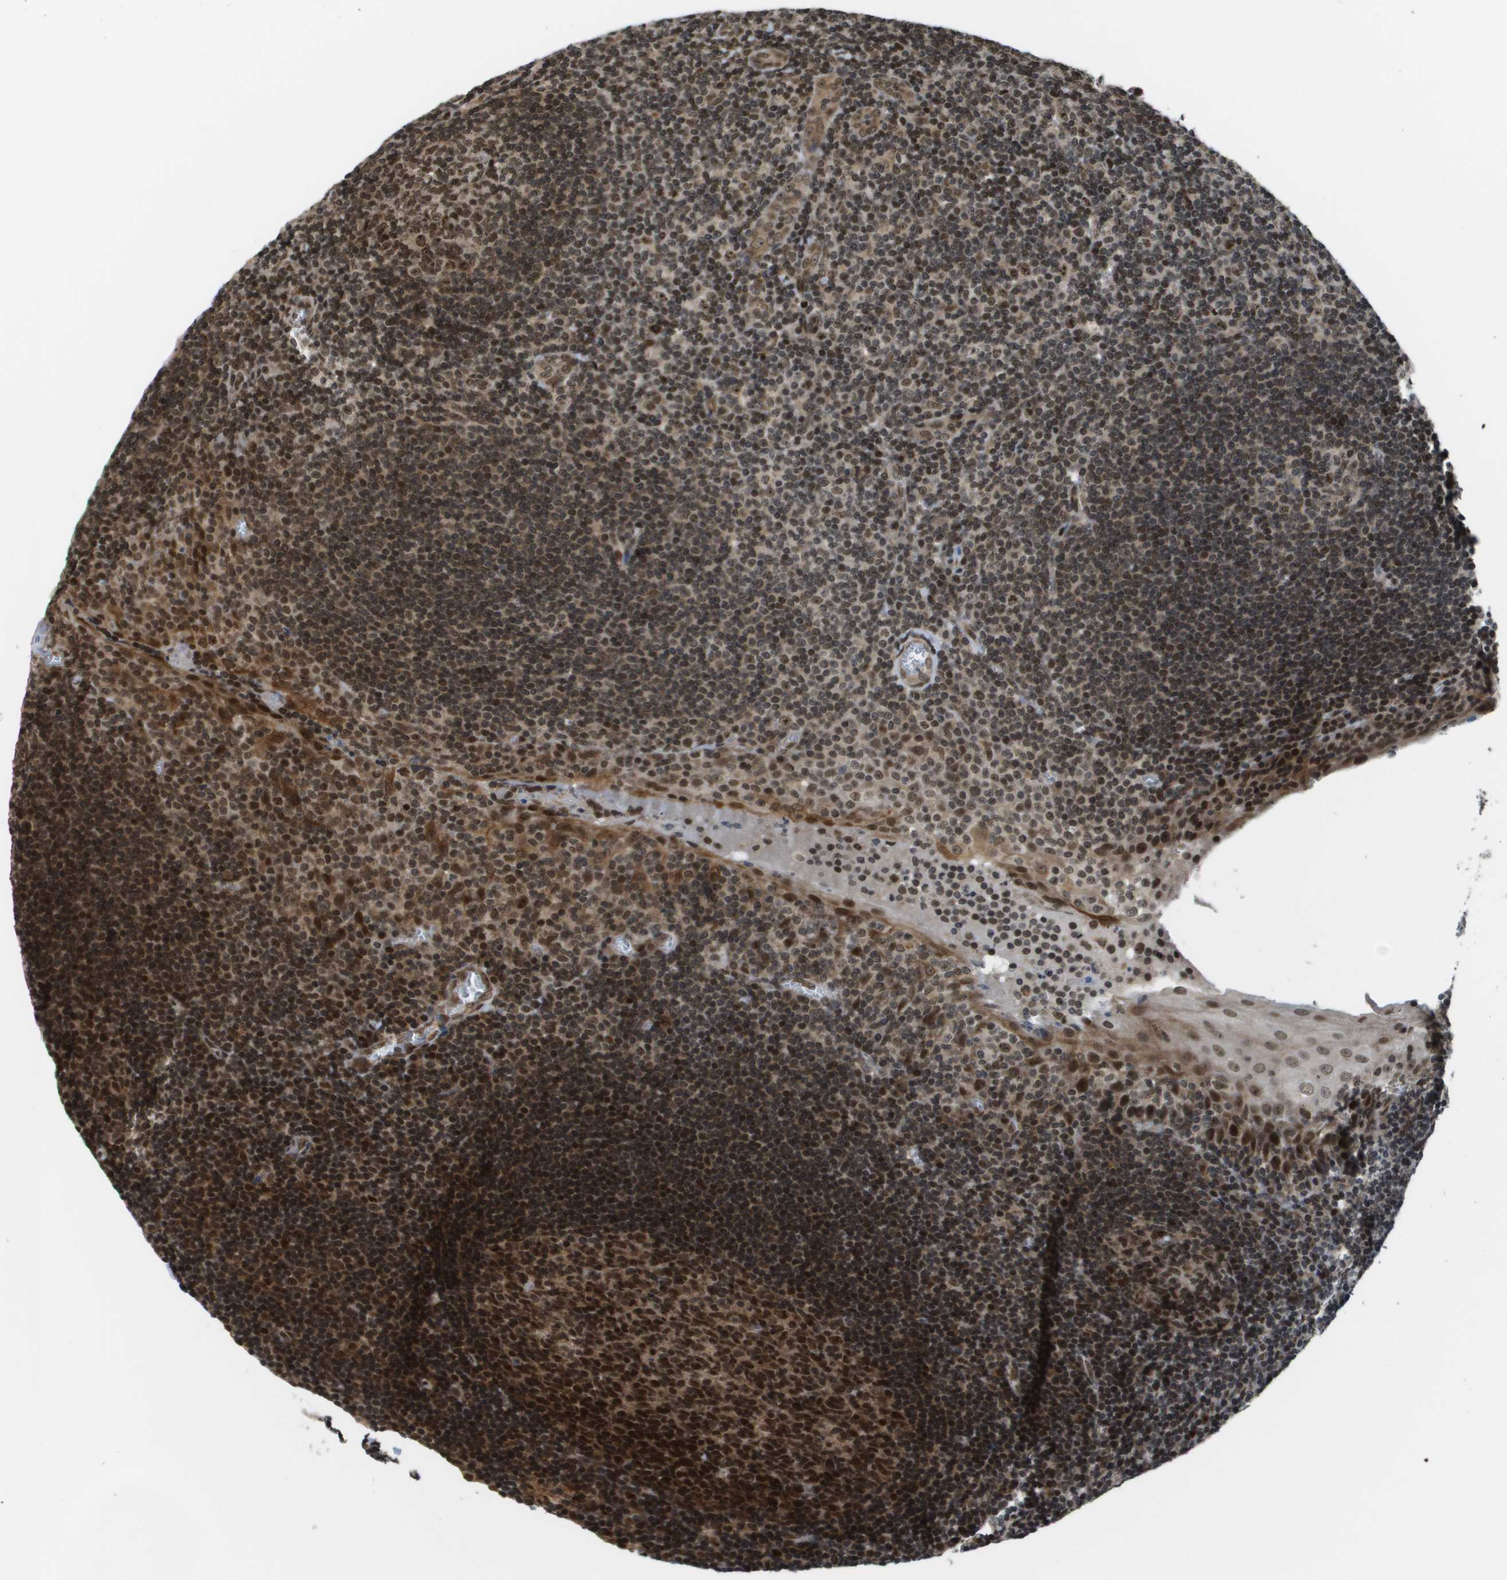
{"staining": {"intensity": "strong", "quantity": ">75%", "location": "cytoplasmic/membranous,nuclear"}, "tissue": "tonsil", "cell_type": "Germinal center cells", "image_type": "normal", "snomed": [{"axis": "morphology", "description": "Normal tissue, NOS"}, {"axis": "topography", "description": "Tonsil"}], "caption": "An immunohistochemistry histopathology image of normal tissue is shown. Protein staining in brown labels strong cytoplasmic/membranous,nuclear positivity in tonsil within germinal center cells. (brown staining indicates protein expression, while blue staining denotes nuclei).", "gene": "RECQL4", "patient": {"sex": "male", "age": 37}}